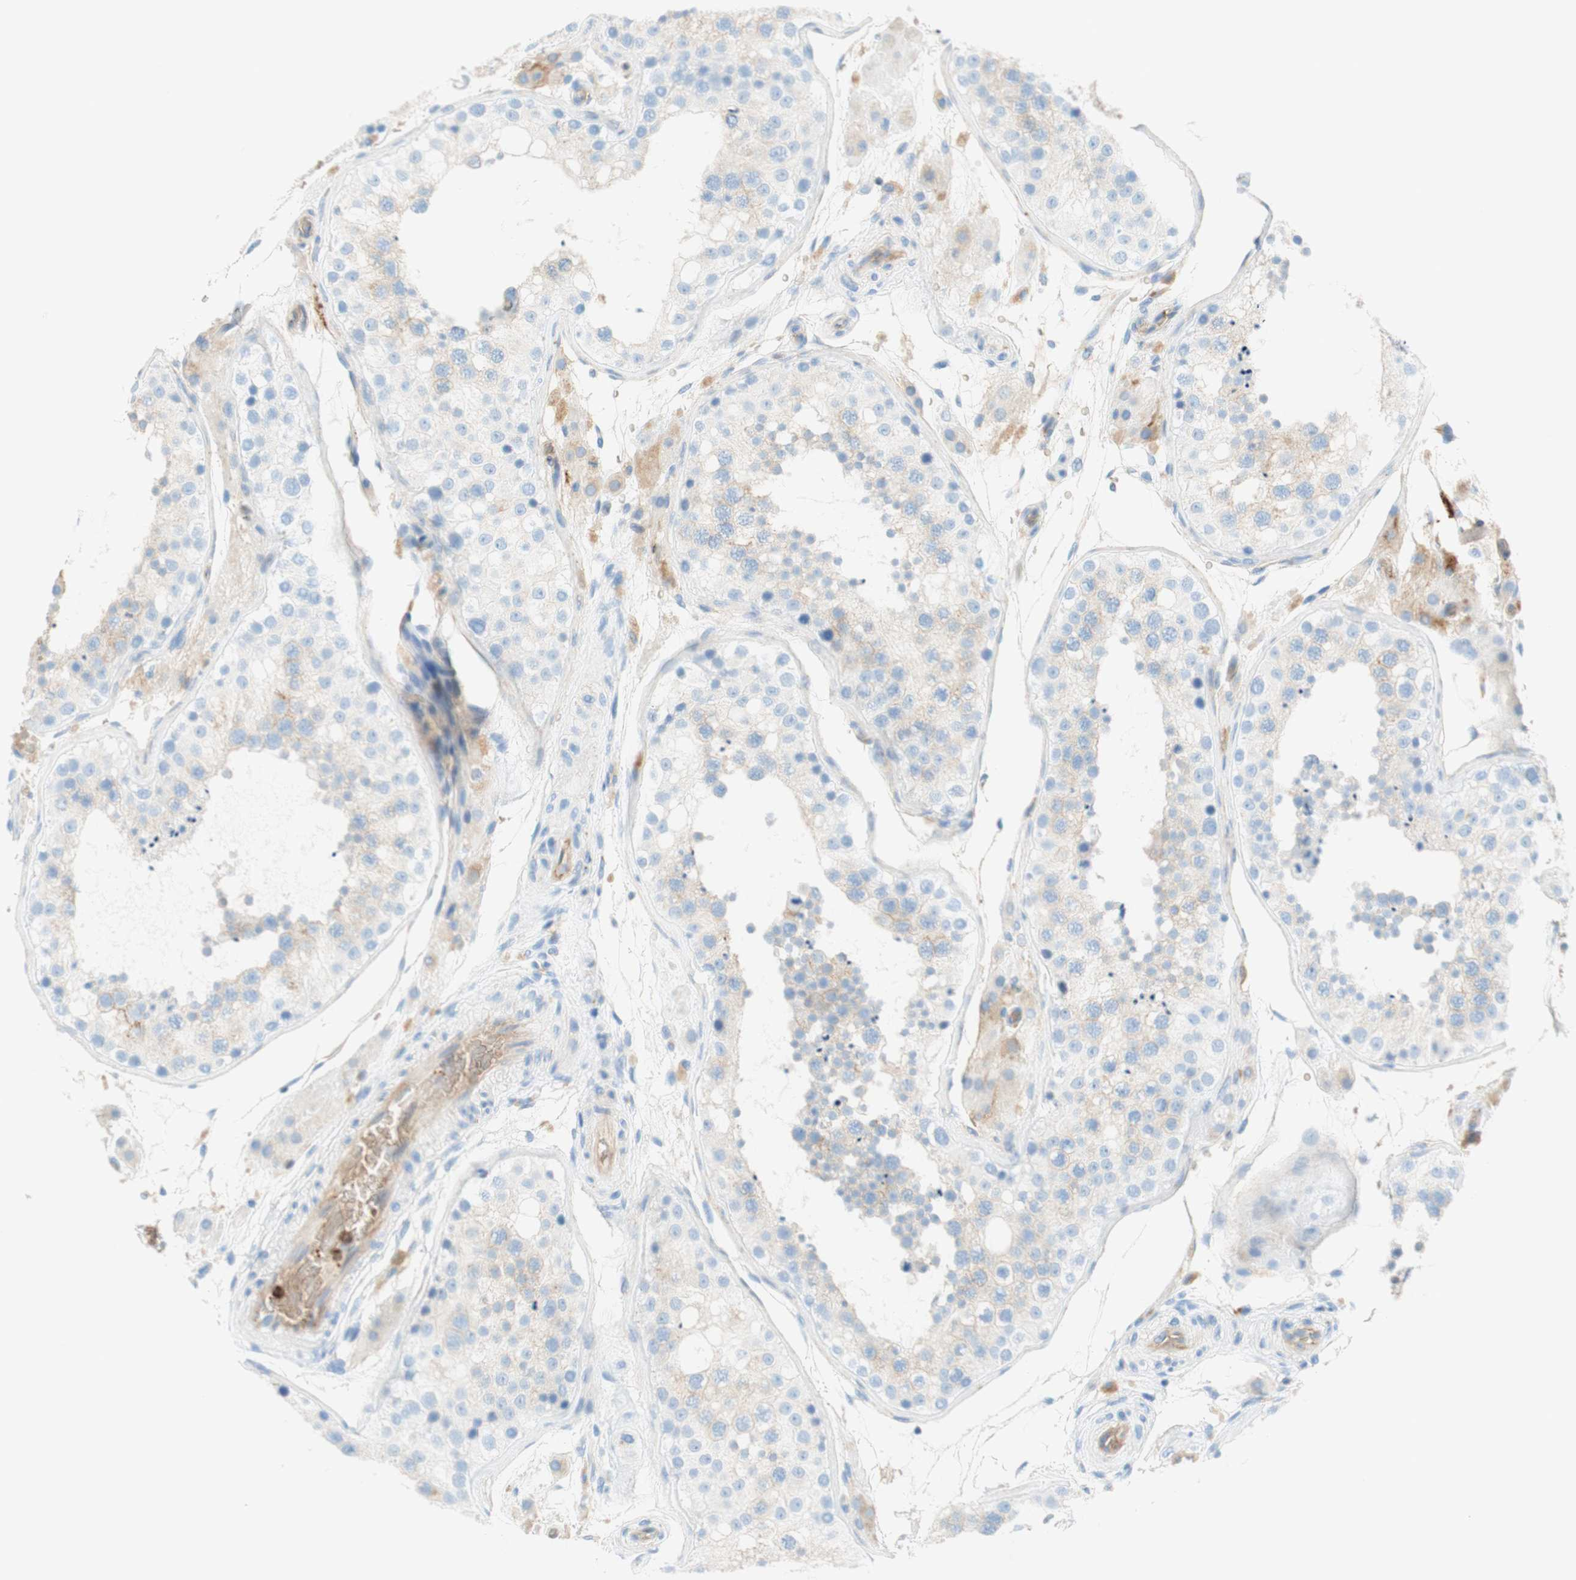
{"staining": {"intensity": "weak", "quantity": "<25%", "location": "cytoplasmic/membranous"}, "tissue": "testis", "cell_type": "Cells in seminiferous ducts", "image_type": "normal", "snomed": [{"axis": "morphology", "description": "Normal tissue, NOS"}, {"axis": "topography", "description": "Testis"}], "caption": "A micrograph of testis stained for a protein displays no brown staining in cells in seminiferous ducts.", "gene": "STOM", "patient": {"sex": "male", "age": 26}}